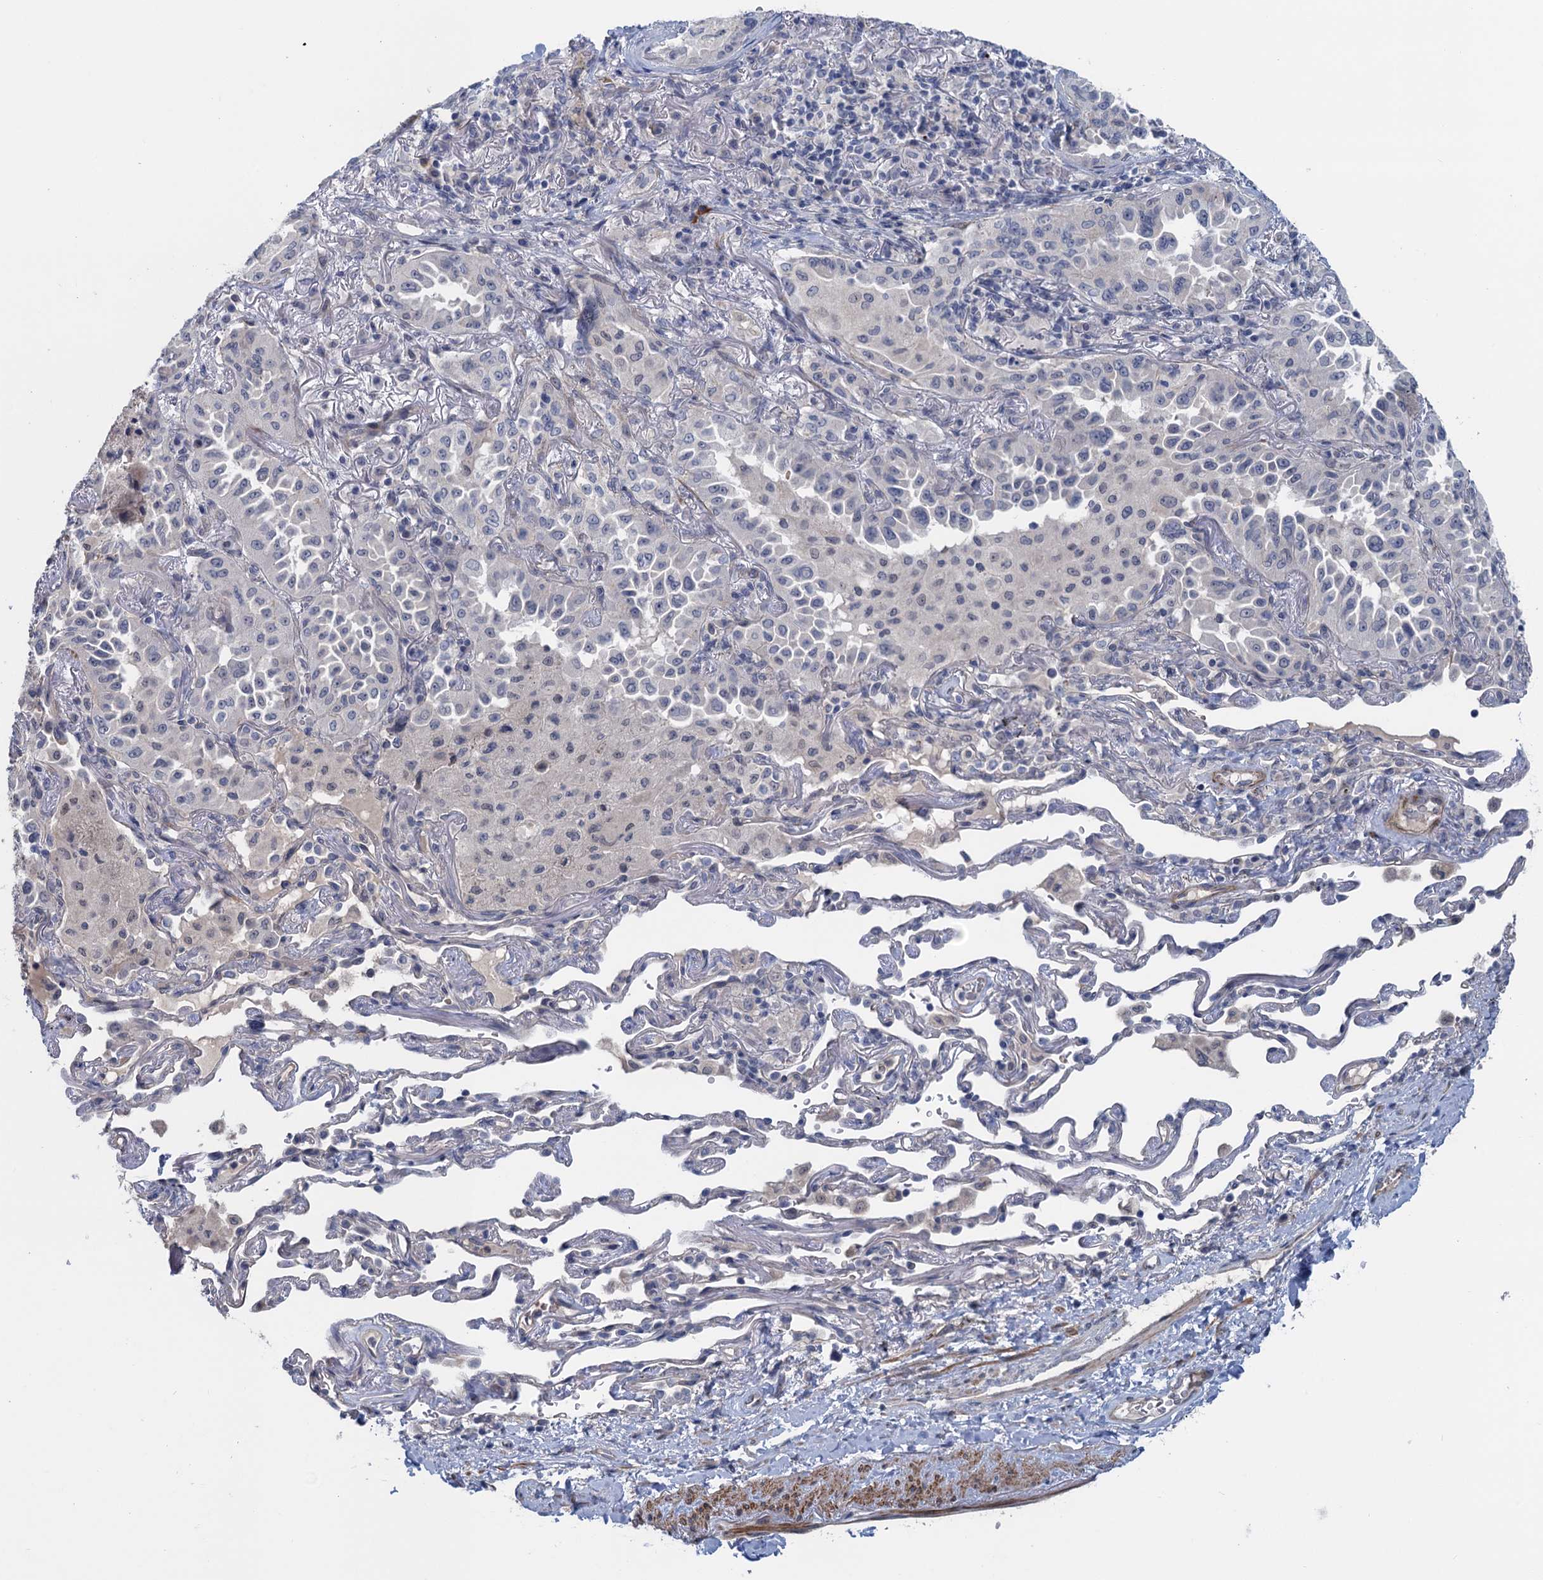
{"staining": {"intensity": "negative", "quantity": "none", "location": "none"}, "tissue": "lung cancer", "cell_type": "Tumor cells", "image_type": "cancer", "snomed": [{"axis": "morphology", "description": "Adenocarcinoma, NOS"}, {"axis": "topography", "description": "Lung"}], "caption": "IHC photomicrograph of lung cancer (adenocarcinoma) stained for a protein (brown), which exhibits no positivity in tumor cells.", "gene": "MYO16", "patient": {"sex": "female", "age": 69}}